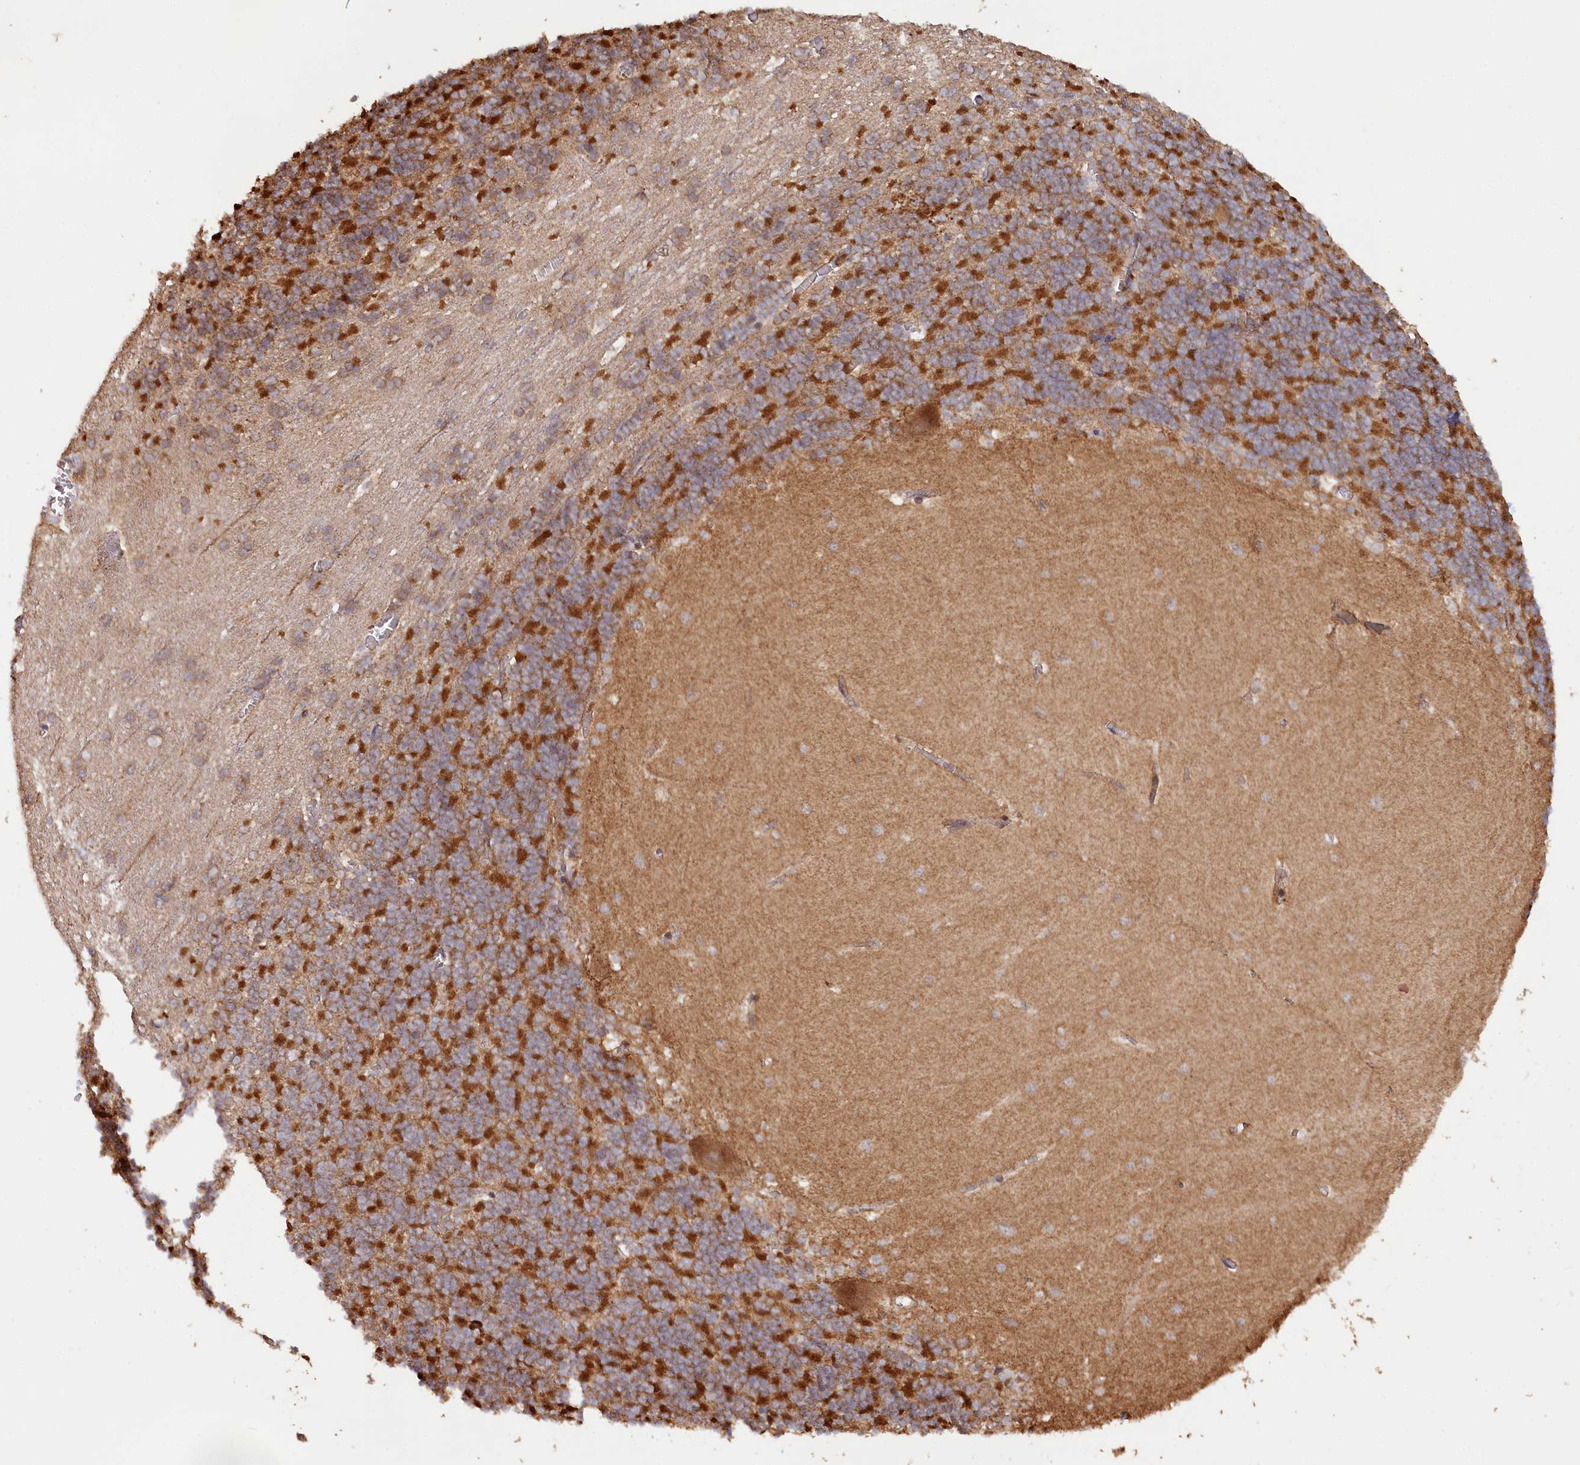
{"staining": {"intensity": "strong", "quantity": "25%-75%", "location": "cytoplasmic/membranous"}, "tissue": "cerebellum", "cell_type": "Cells in granular layer", "image_type": "normal", "snomed": [{"axis": "morphology", "description": "Normal tissue, NOS"}, {"axis": "topography", "description": "Cerebellum"}], "caption": "Immunohistochemistry (DAB) staining of unremarkable human cerebellum shows strong cytoplasmic/membranous protein expression in about 25%-75% of cells in granular layer.", "gene": "PAIP2", "patient": {"sex": "male", "age": 37}}